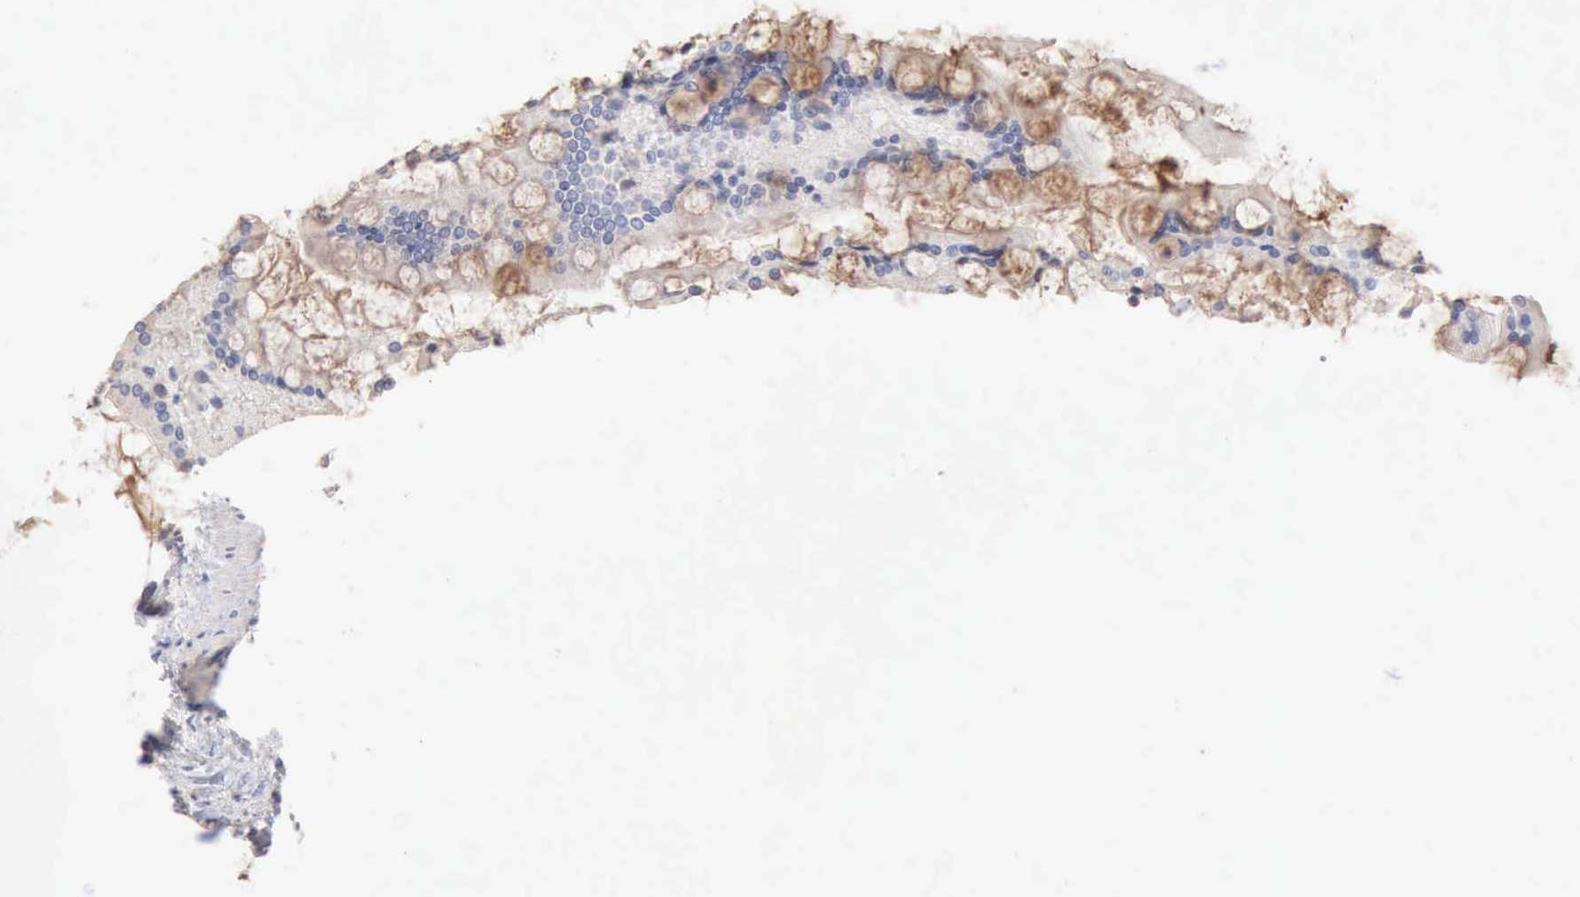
{"staining": {"intensity": "negative", "quantity": "none", "location": "none"}, "tissue": "gallbladder", "cell_type": "Glandular cells", "image_type": "normal", "snomed": [{"axis": "morphology", "description": "Normal tissue, NOS"}, {"axis": "morphology", "description": "Inflammation, NOS"}, {"axis": "topography", "description": "Gallbladder"}], "caption": "Immunohistochemical staining of normal human gallbladder shows no significant expression in glandular cells. (Brightfield microscopy of DAB immunohistochemistry at high magnification).", "gene": "KRT6B", "patient": {"sex": "male", "age": 66}}